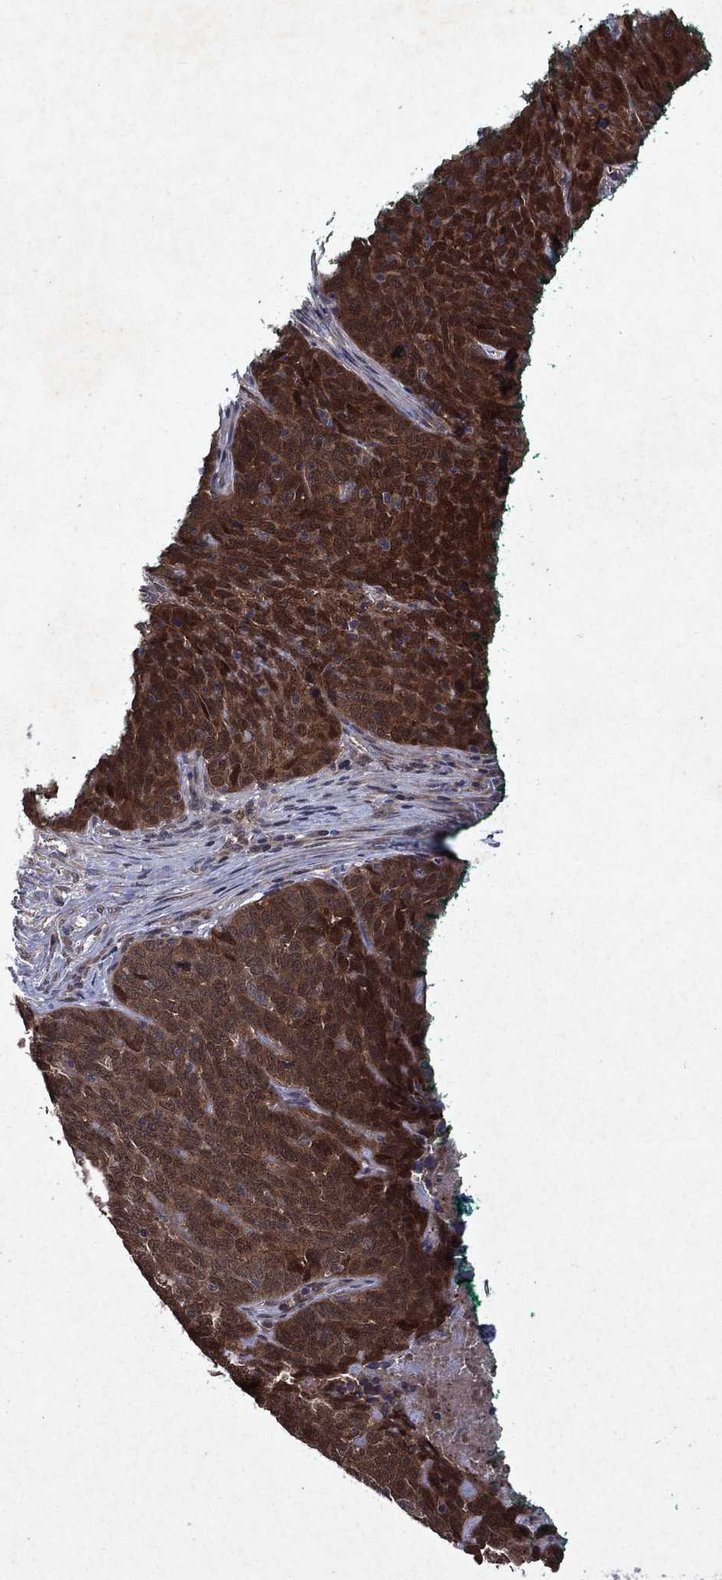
{"staining": {"intensity": "moderate", "quantity": "25%-75%", "location": "cytoplasmic/membranous"}, "tissue": "skin cancer", "cell_type": "Tumor cells", "image_type": "cancer", "snomed": [{"axis": "morphology", "description": "Squamous cell carcinoma, NOS"}, {"axis": "topography", "description": "Skin"}, {"axis": "topography", "description": "Anal"}], "caption": "Immunohistochemical staining of skin cancer shows medium levels of moderate cytoplasmic/membranous protein expression in approximately 25%-75% of tumor cells.", "gene": "MTAP", "patient": {"sex": "female", "age": 51}}